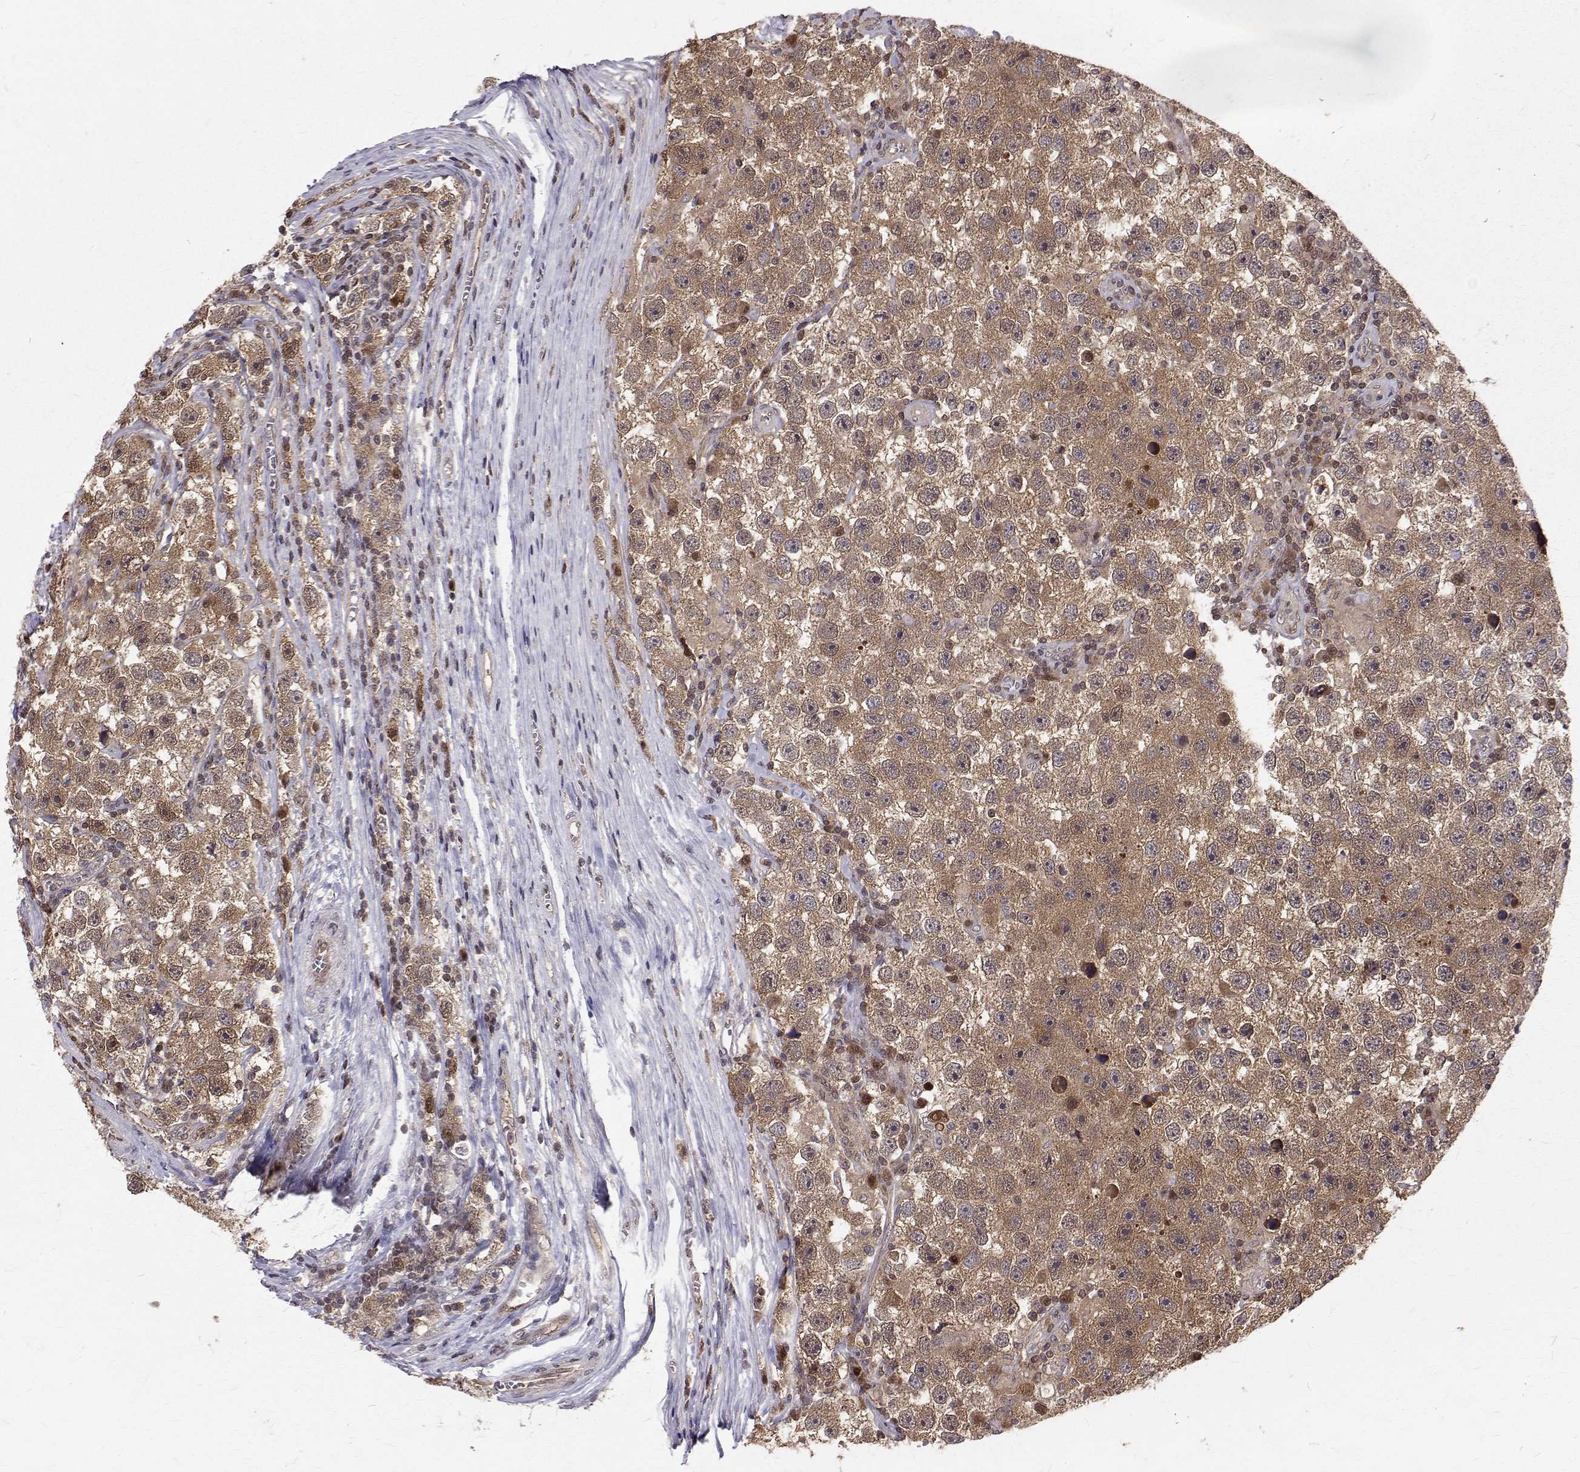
{"staining": {"intensity": "moderate", "quantity": ">75%", "location": "cytoplasmic/membranous,nuclear"}, "tissue": "testis cancer", "cell_type": "Tumor cells", "image_type": "cancer", "snomed": [{"axis": "morphology", "description": "Seminoma, NOS"}, {"axis": "topography", "description": "Testis"}], "caption": "The photomicrograph demonstrates immunohistochemical staining of testis seminoma. There is moderate cytoplasmic/membranous and nuclear positivity is seen in approximately >75% of tumor cells. (Brightfield microscopy of DAB IHC at high magnification).", "gene": "NIF3L1", "patient": {"sex": "male", "age": 26}}